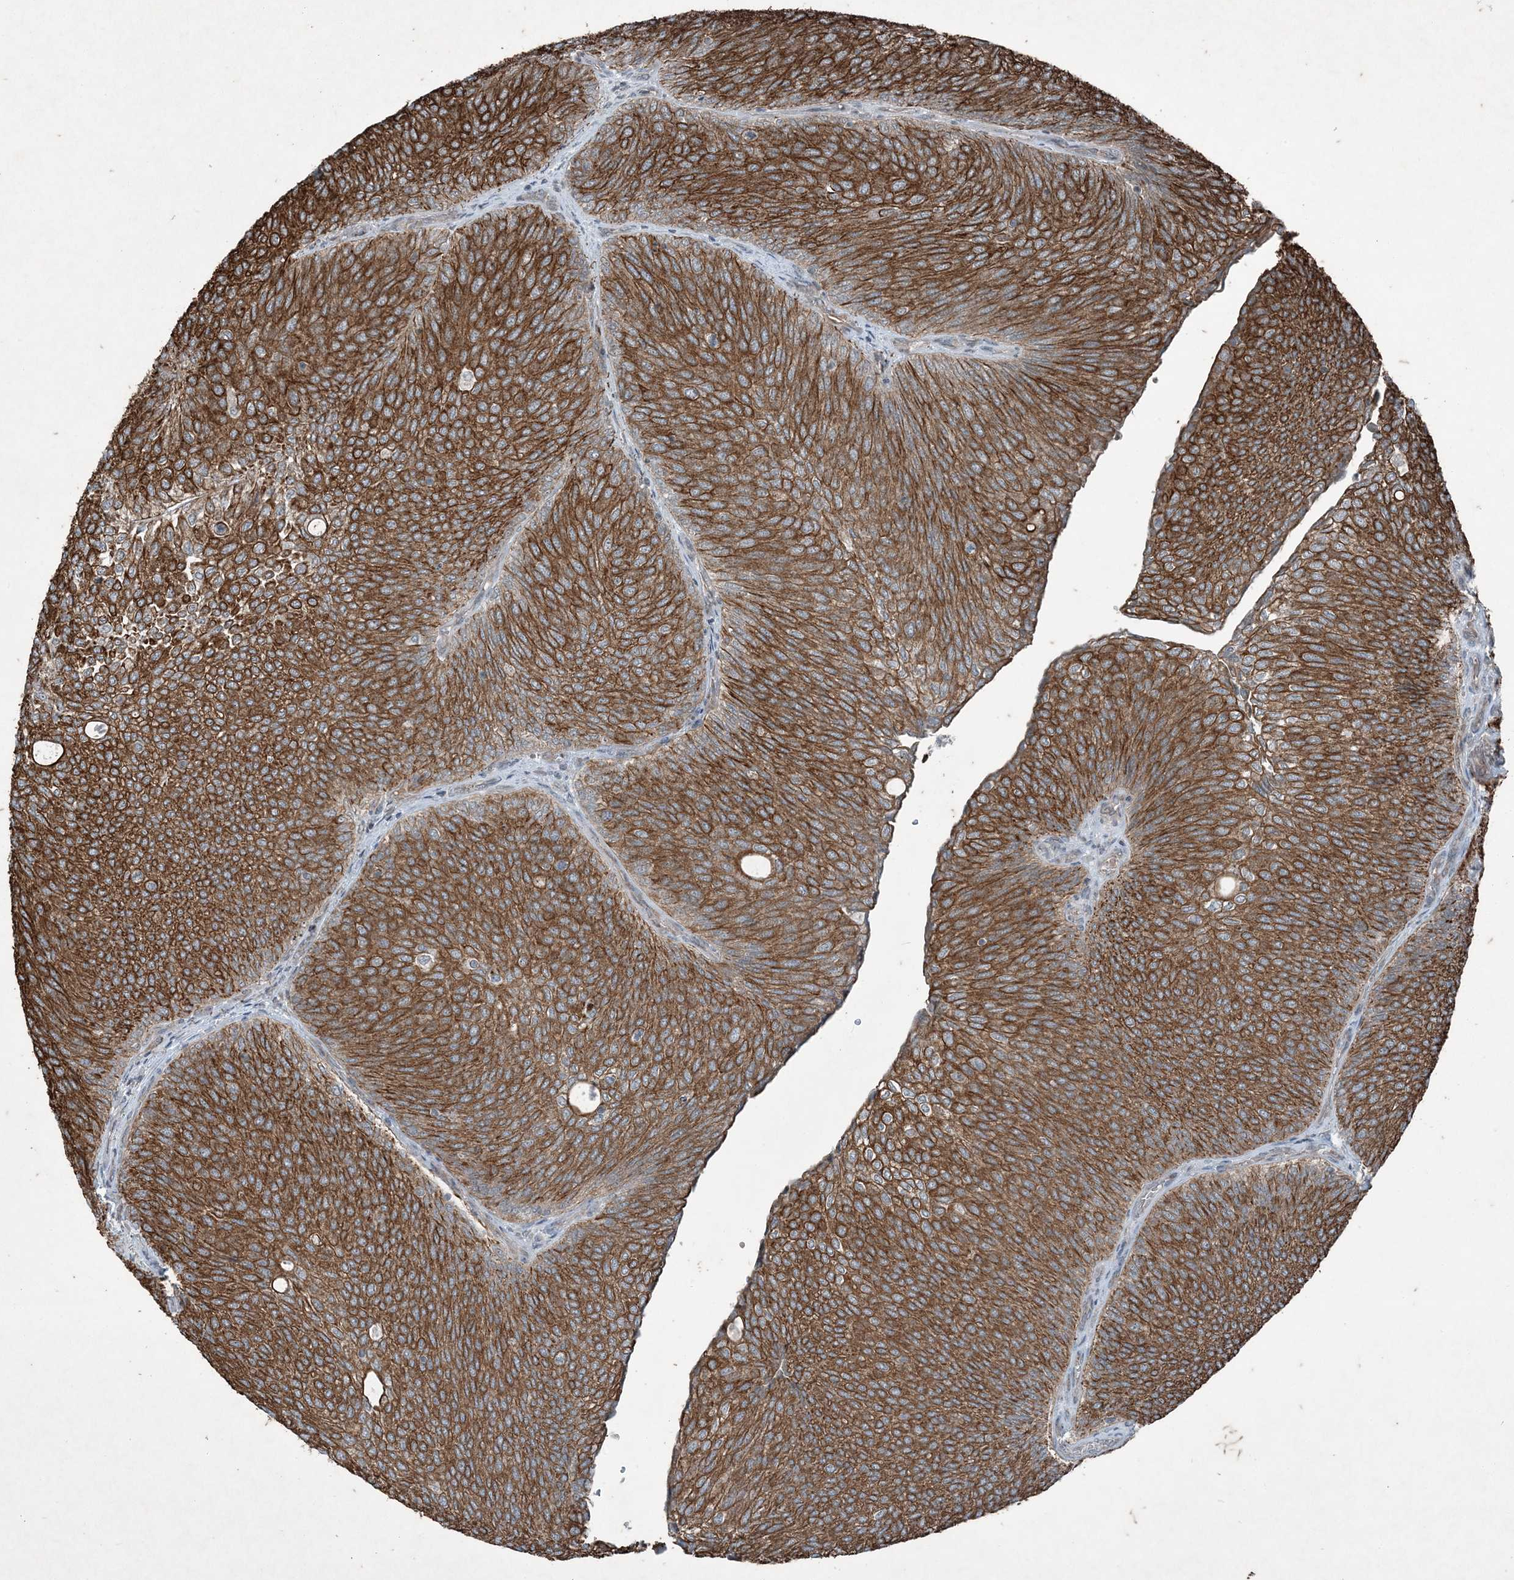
{"staining": {"intensity": "moderate", "quantity": ">75%", "location": "cytoplasmic/membranous"}, "tissue": "urothelial cancer", "cell_type": "Tumor cells", "image_type": "cancer", "snomed": [{"axis": "morphology", "description": "Urothelial carcinoma, Low grade"}, {"axis": "topography", "description": "Urinary bladder"}], "caption": "Low-grade urothelial carcinoma stained for a protein displays moderate cytoplasmic/membranous positivity in tumor cells. The protein is stained brown, and the nuclei are stained in blue (DAB IHC with brightfield microscopy, high magnification).", "gene": "PC", "patient": {"sex": "female", "age": 79}}